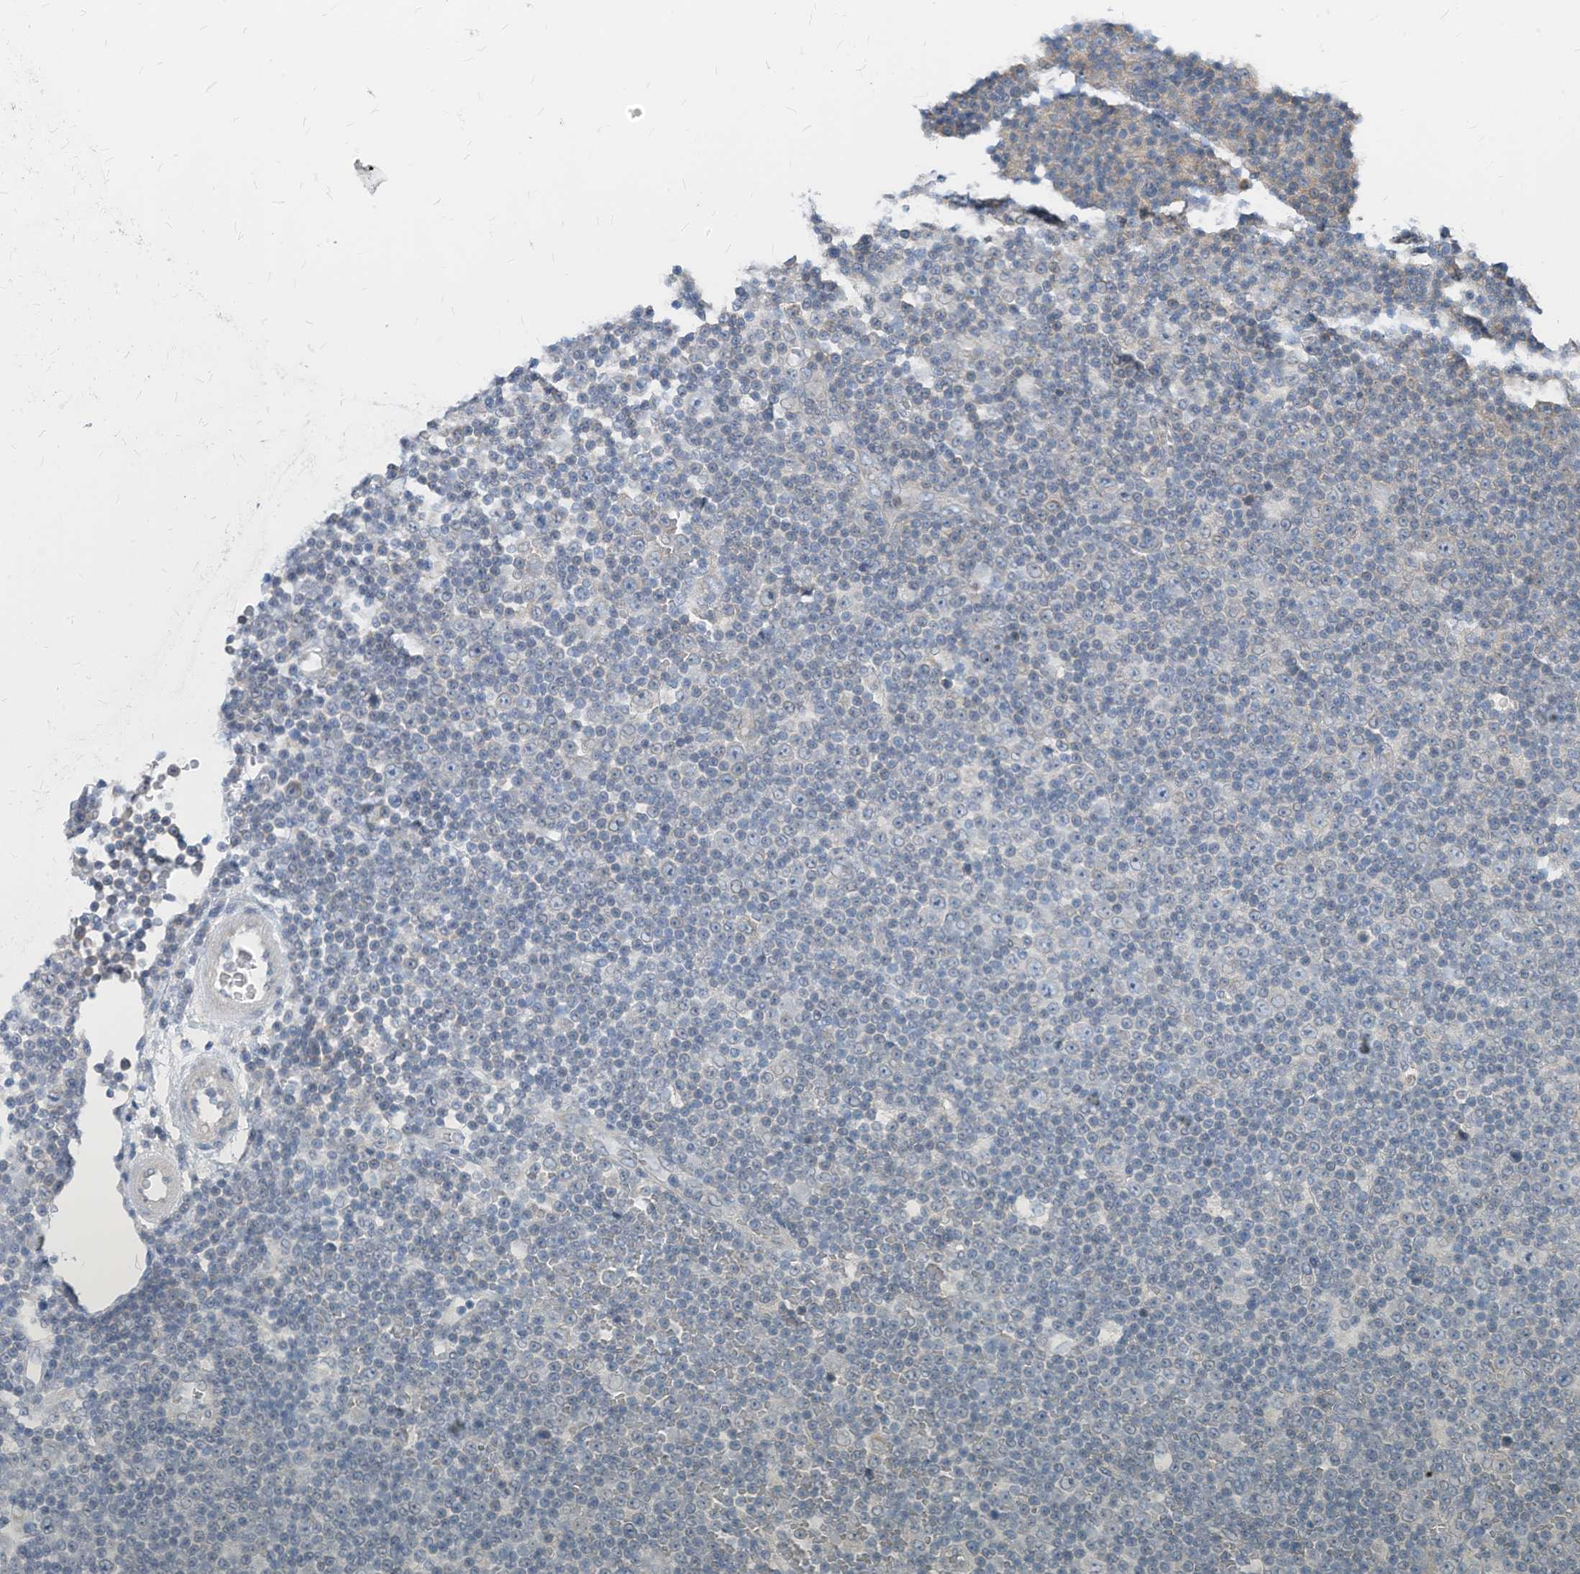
{"staining": {"intensity": "negative", "quantity": "none", "location": "none"}, "tissue": "lymphoma", "cell_type": "Tumor cells", "image_type": "cancer", "snomed": [{"axis": "morphology", "description": "Malignant lymphoma, non-Hodgkin's type, Low grade"}, {"axis": "topography", "description": "Lymph node"}], "caption": "The micrograph reveals no significant expression in tumor cells of malignant lymphoma, non-Hodgkin's type (low-grade).", "gene": "LDAH", "patient": {"sex": "female", "age": 67}}